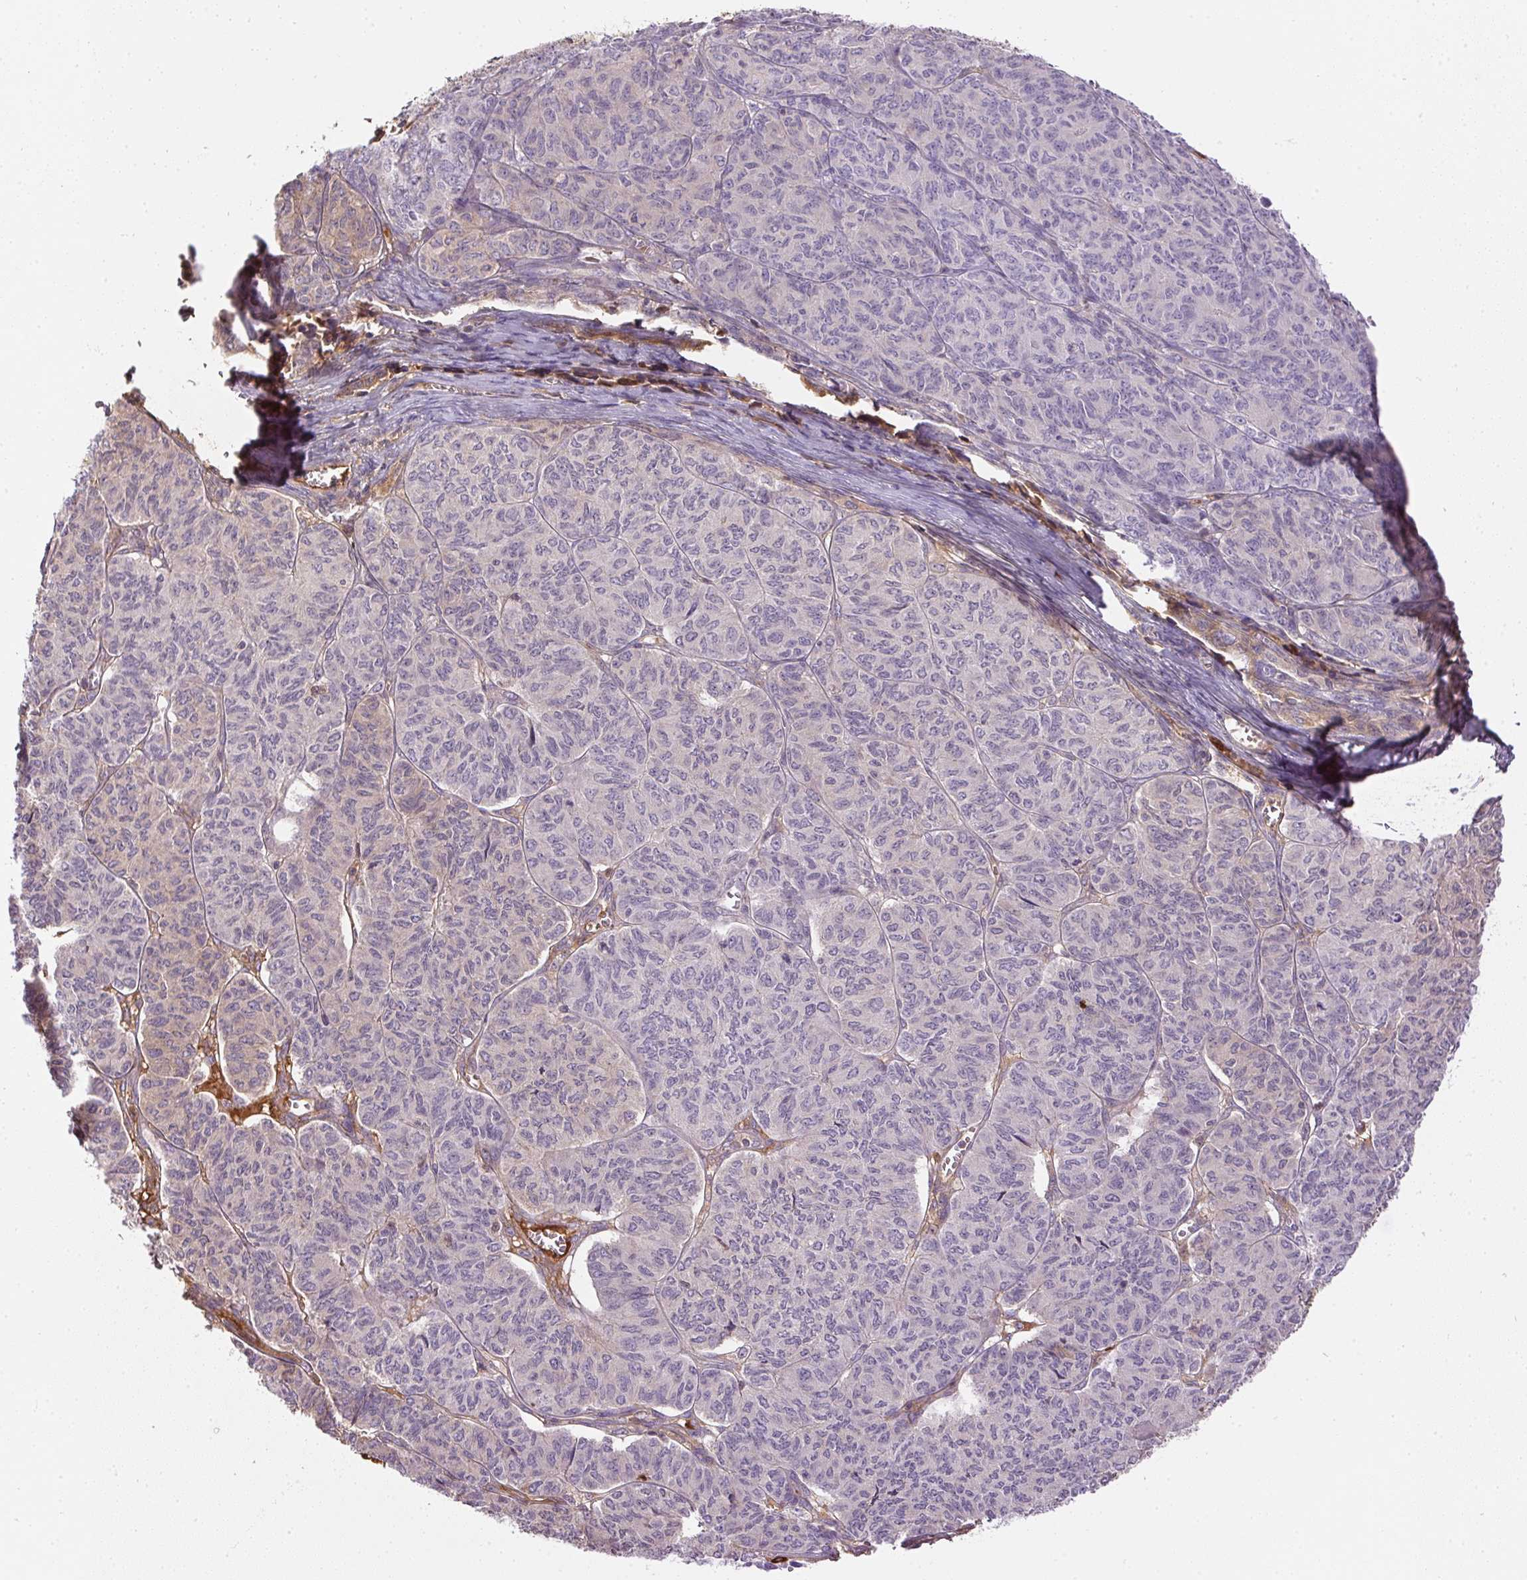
{"staining": {"intensity": "weak", "quantity": "<25%", "location": "cytoplasmic/membranous"}, "tissue": "ovarian cancer", "cell_type": "Tumor cells", "image_type": "cancer", "snomed": [{"axis": "morphology", "description": "Carcinoma, endometroid"}, {"axis": "topography", "description": "Ovary"}], "caption": "A high-resolution image shows immunohistochemistry staining of ovarian endometroid carcinoma, which displays no significant expression in tumor cells.", "gene": "ORM1", "patient": {"sex": "female", "age": 80}}